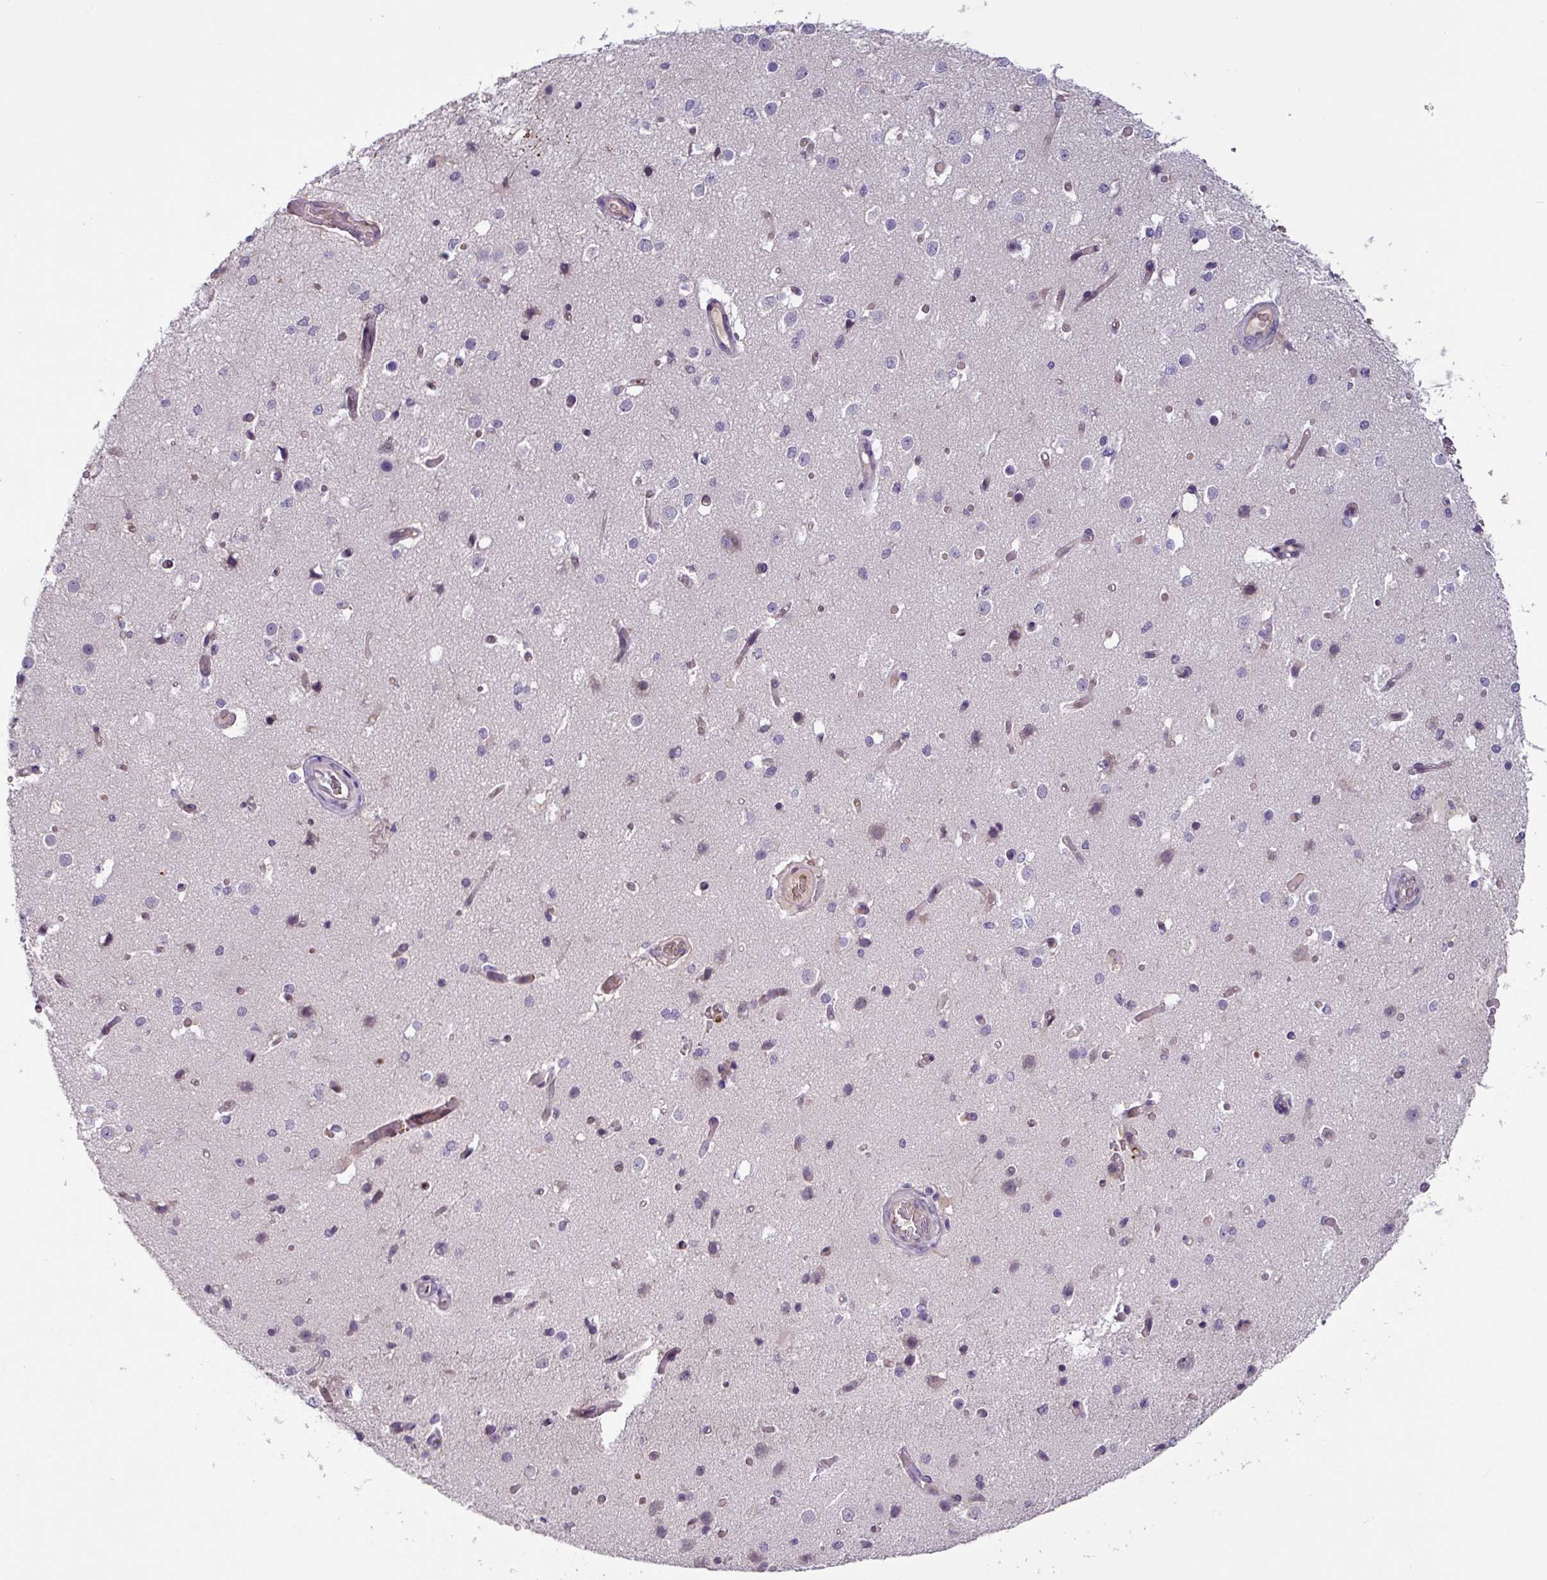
{"staining": {"intensity": "negative", "quantity": "none", "location": "none"}, "tissue": "cerebral cortex", "cell_type": "Endothelial cells", "image_type": "normal", "snomed": [{"axis": "morphology", "description": "Normal tissue, NOS"}, {"axis": "morphology", "description": "Inflammation, NOS"}, {"axis": "topography", "description": "Cerebral cortex"}], "caption": "A micrograph of cerebral cortex stained for a protein exhibits no brown staining in endothelial cells. (Stains: DAB (3,3'-diaminobenzidine) immunohistochemistry with hematoxylin counter stain, Microscopy: brightfield microscopy at high magnification).", "gene": "SLC5A10", "patient": {"sex": "male", "age": 6}}